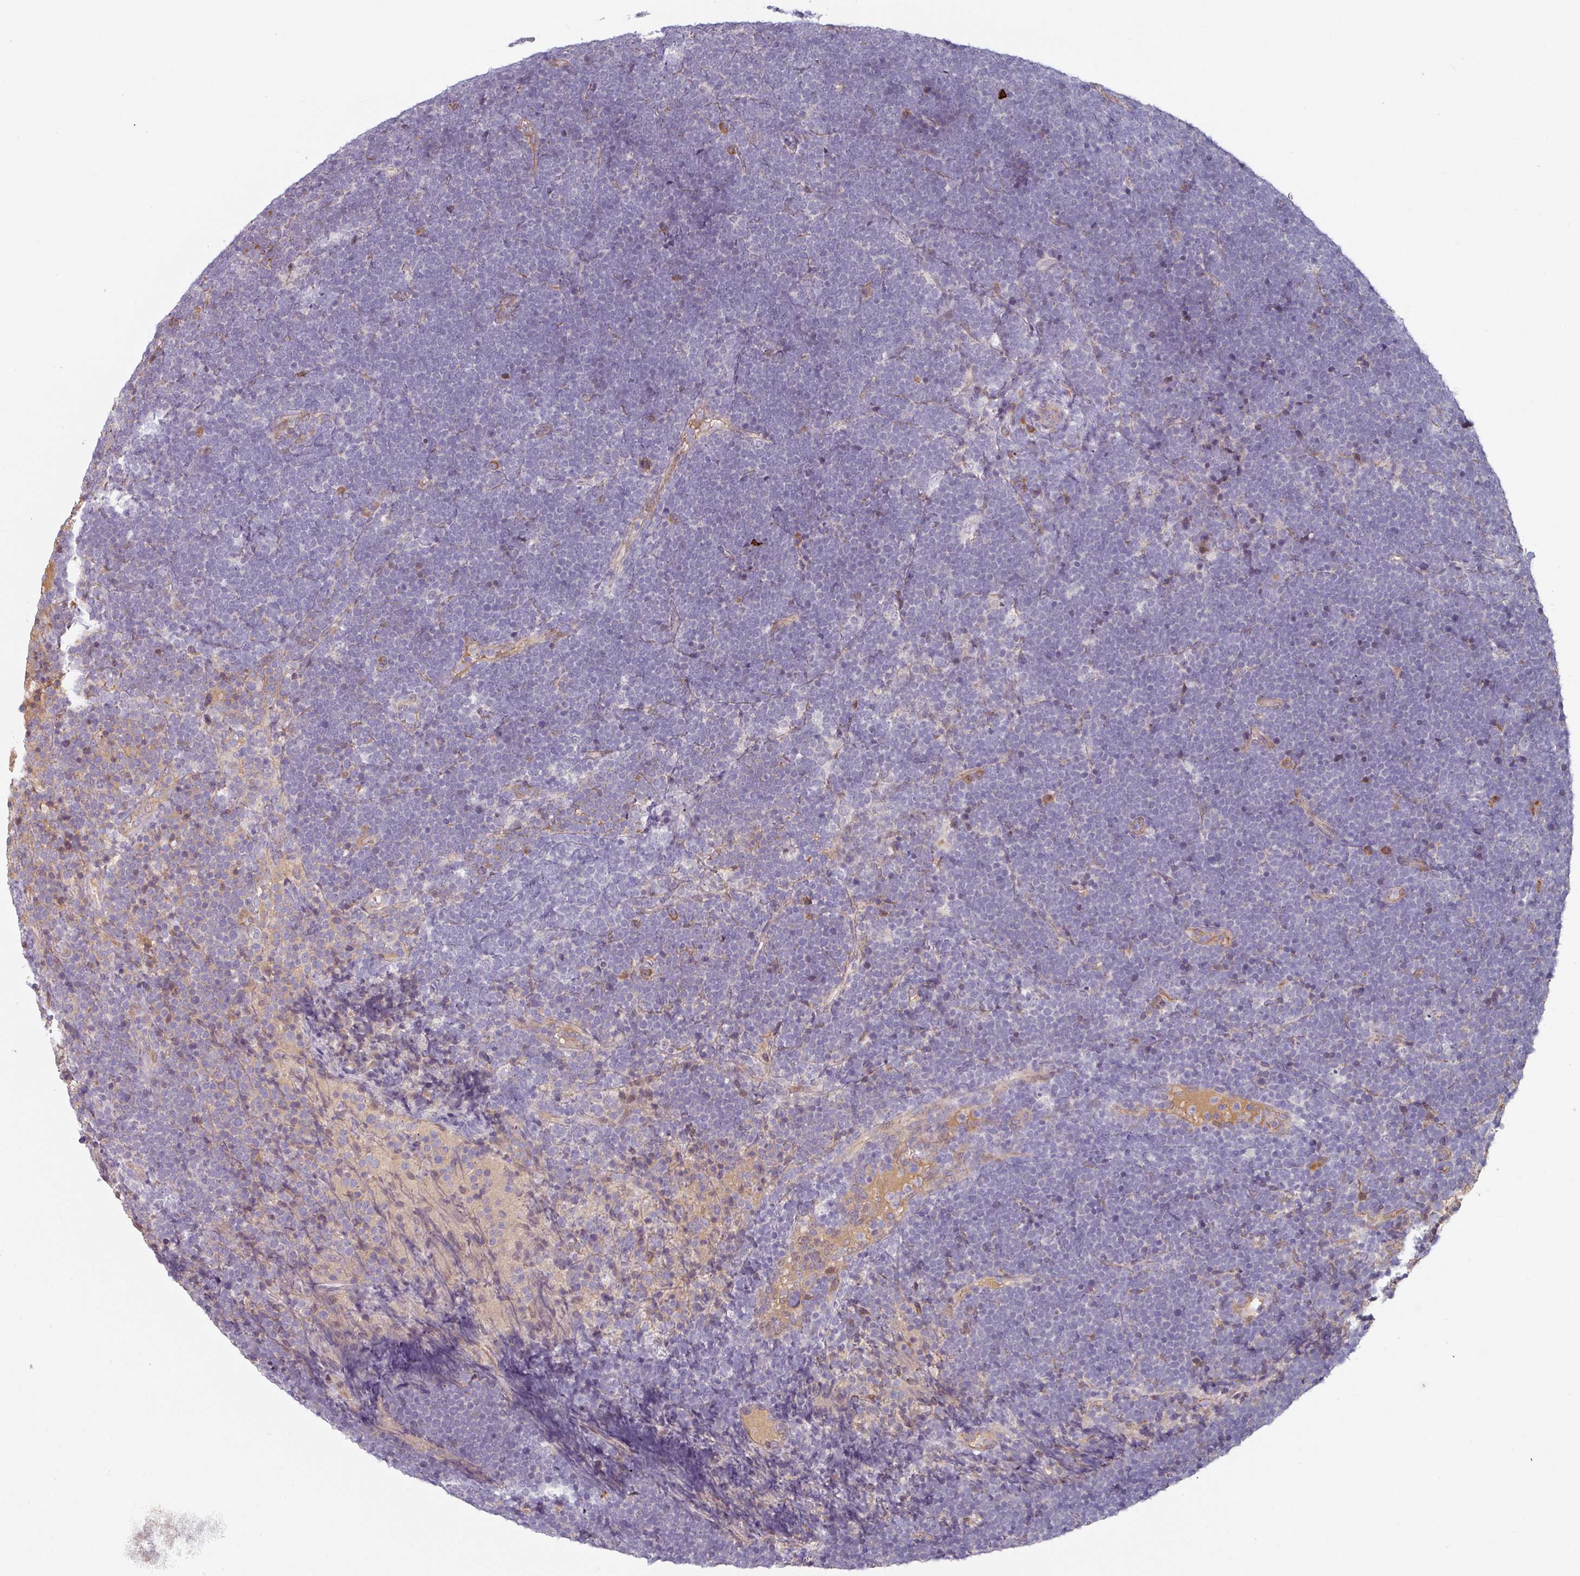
{"staining": {"intensity": "negative", "quantity": "none", "location": "none"}, "tissue": "lymphoma", "cell_type": "Tumor cells", "image_type": "cancer", "snomed": [{"axis": "morphology", "description": "Malignant lymphoma, non-Hodgkin's type, High grade"}, {"axis": "topography", "description": "Lymph node"}], "caption": "Tumor cells are negative for protein expression in human malignant lymphoma, non-Hodgkin's type (high-grade). The staining was performed using DAB to visualize the protein expression in brown, while the nuclei were stained in blue with hematoxylin (Magnification: 20x).", "gene": "CEP78", "patient": {"sex": "male", "age": 13}}